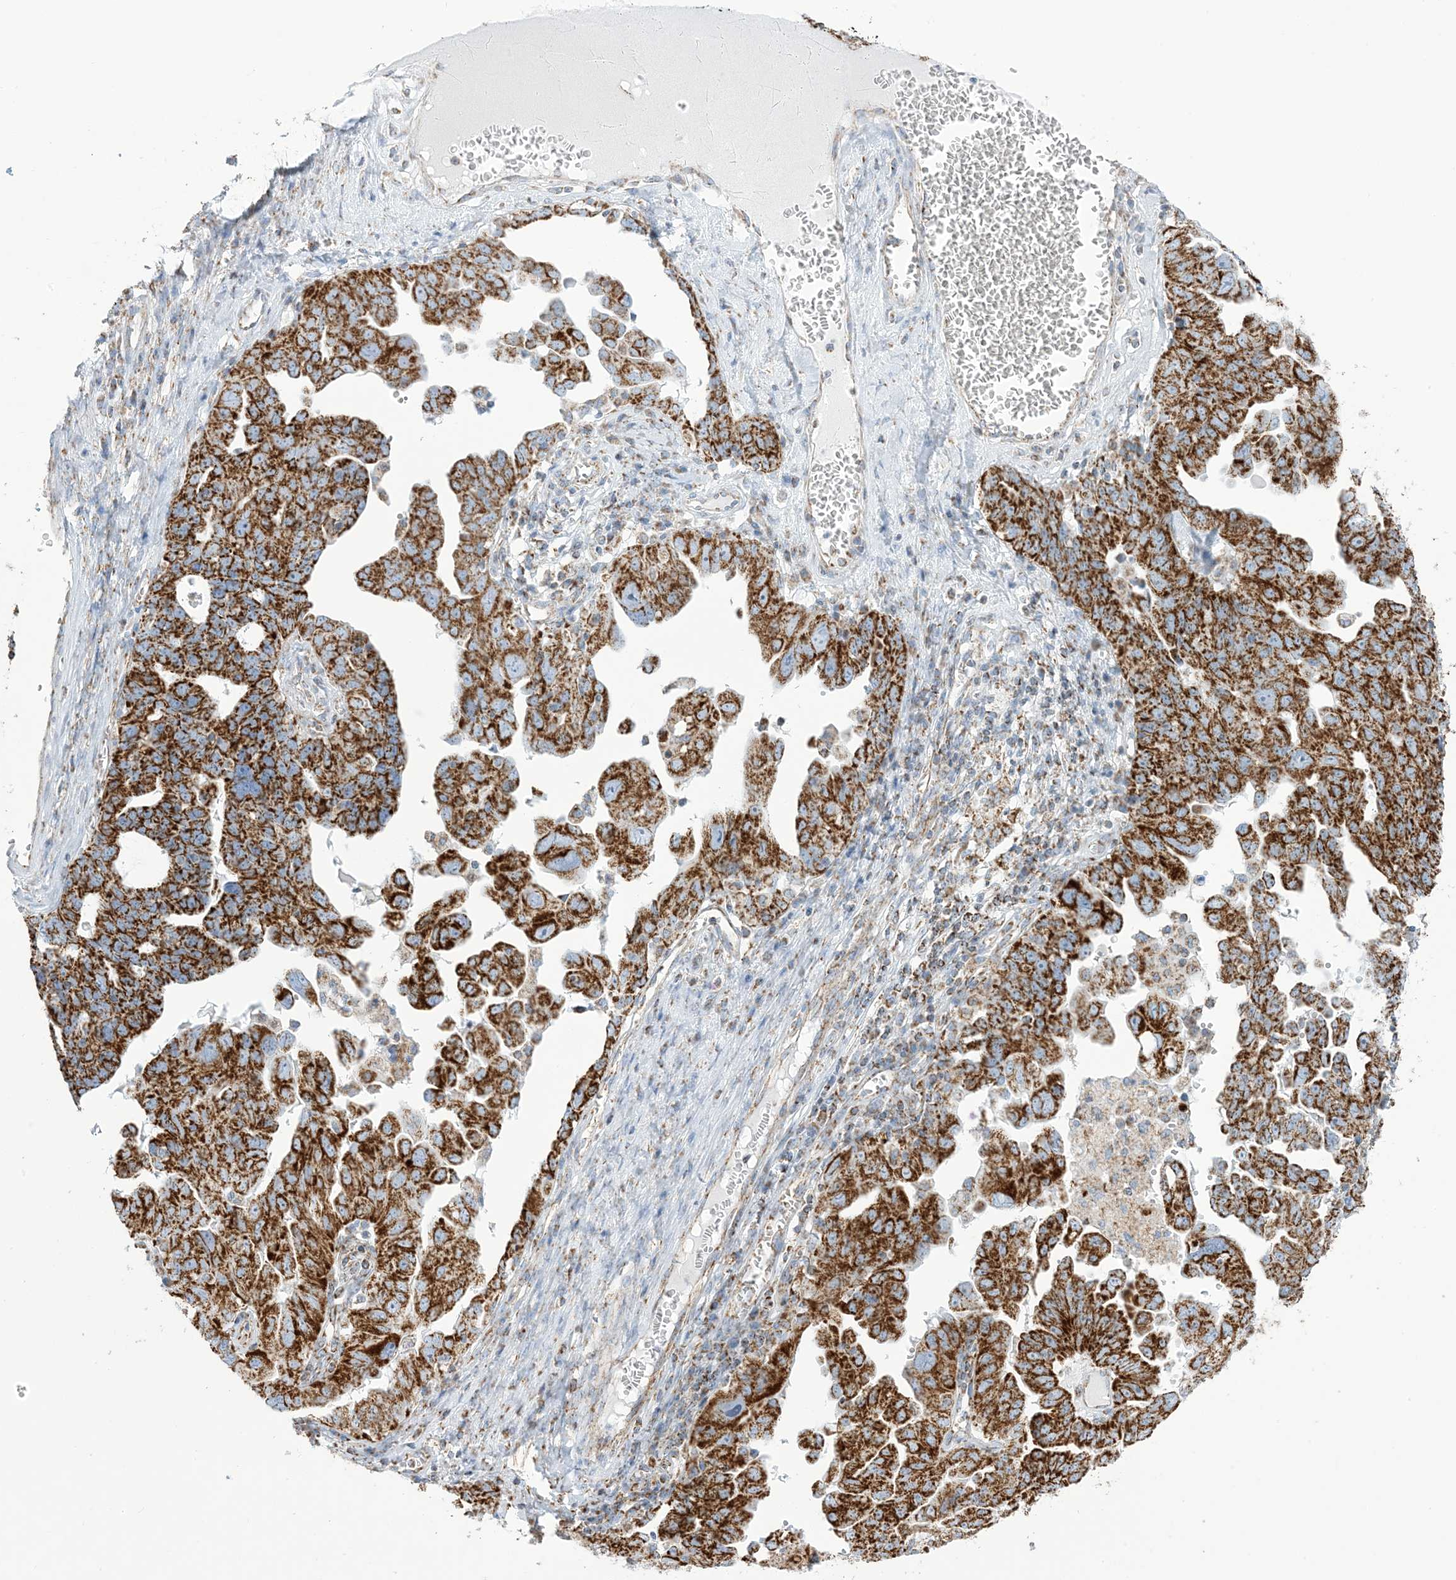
{"staining": {"intensity": "strong", "quantity": ">75%", "location": "cytoplasmic/membranous"}, "tissue": "ovarian cancer", "cell_type": "Tumor cells", "image_type": "cancer", "snomed": [{"axis": "morphology", "description": "Carcinoma, endometroid"}, {"axis": "topography", "description": "Ovary"}], "caption": "IHC histopathology image of human endometroid carcinoma (ovarian) stained for a protein (brown), which shows high levels of strong cytoplasmic/membranous staining in about >75% of tumor cells.", "gene": "SAMM50", "patient": {"sex": "female", "age": 62}}